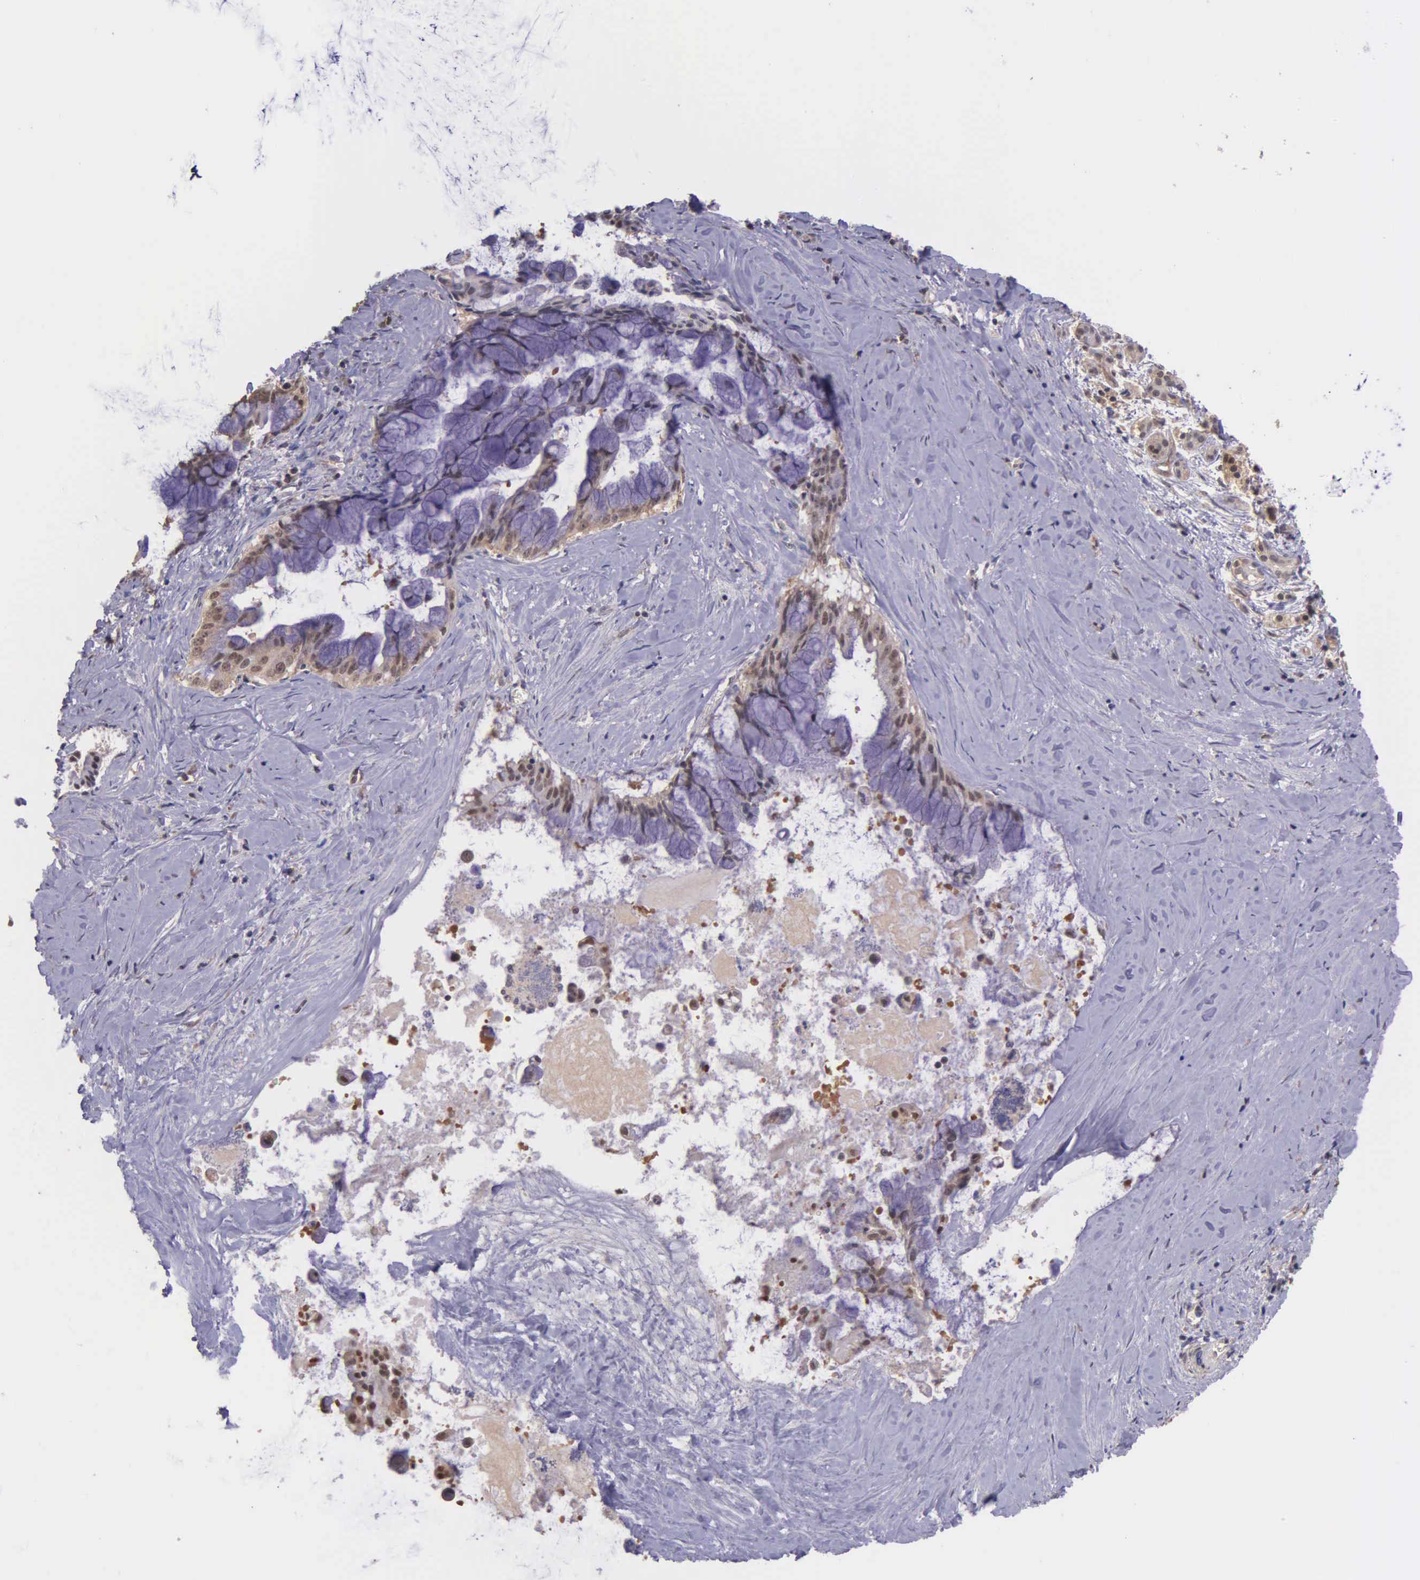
{"staining": {"intensity": "moderate", "quantity": "25%-75%", "location": "cytoplasmic/membranous,nuclear"}, "tissue": "pancreatic cancer", "cell_type": "Tumor cells", "image_type": "cancer", "snomed": [{"axis": "morphology", "description": "Adenocarcinoma, NOS"}, {"axis": "topography", "description": "Pancreas"}], "caption": "Pancreatic cancer (adenocarcinoma) stained for a protein (brown) displays moderate cytoplasmic/membranous and nuclear positive staining in approximately 25%-75% of tumor cells.", "gene": "PSMC1", "patient": {"sex": "male", "age": 59}}